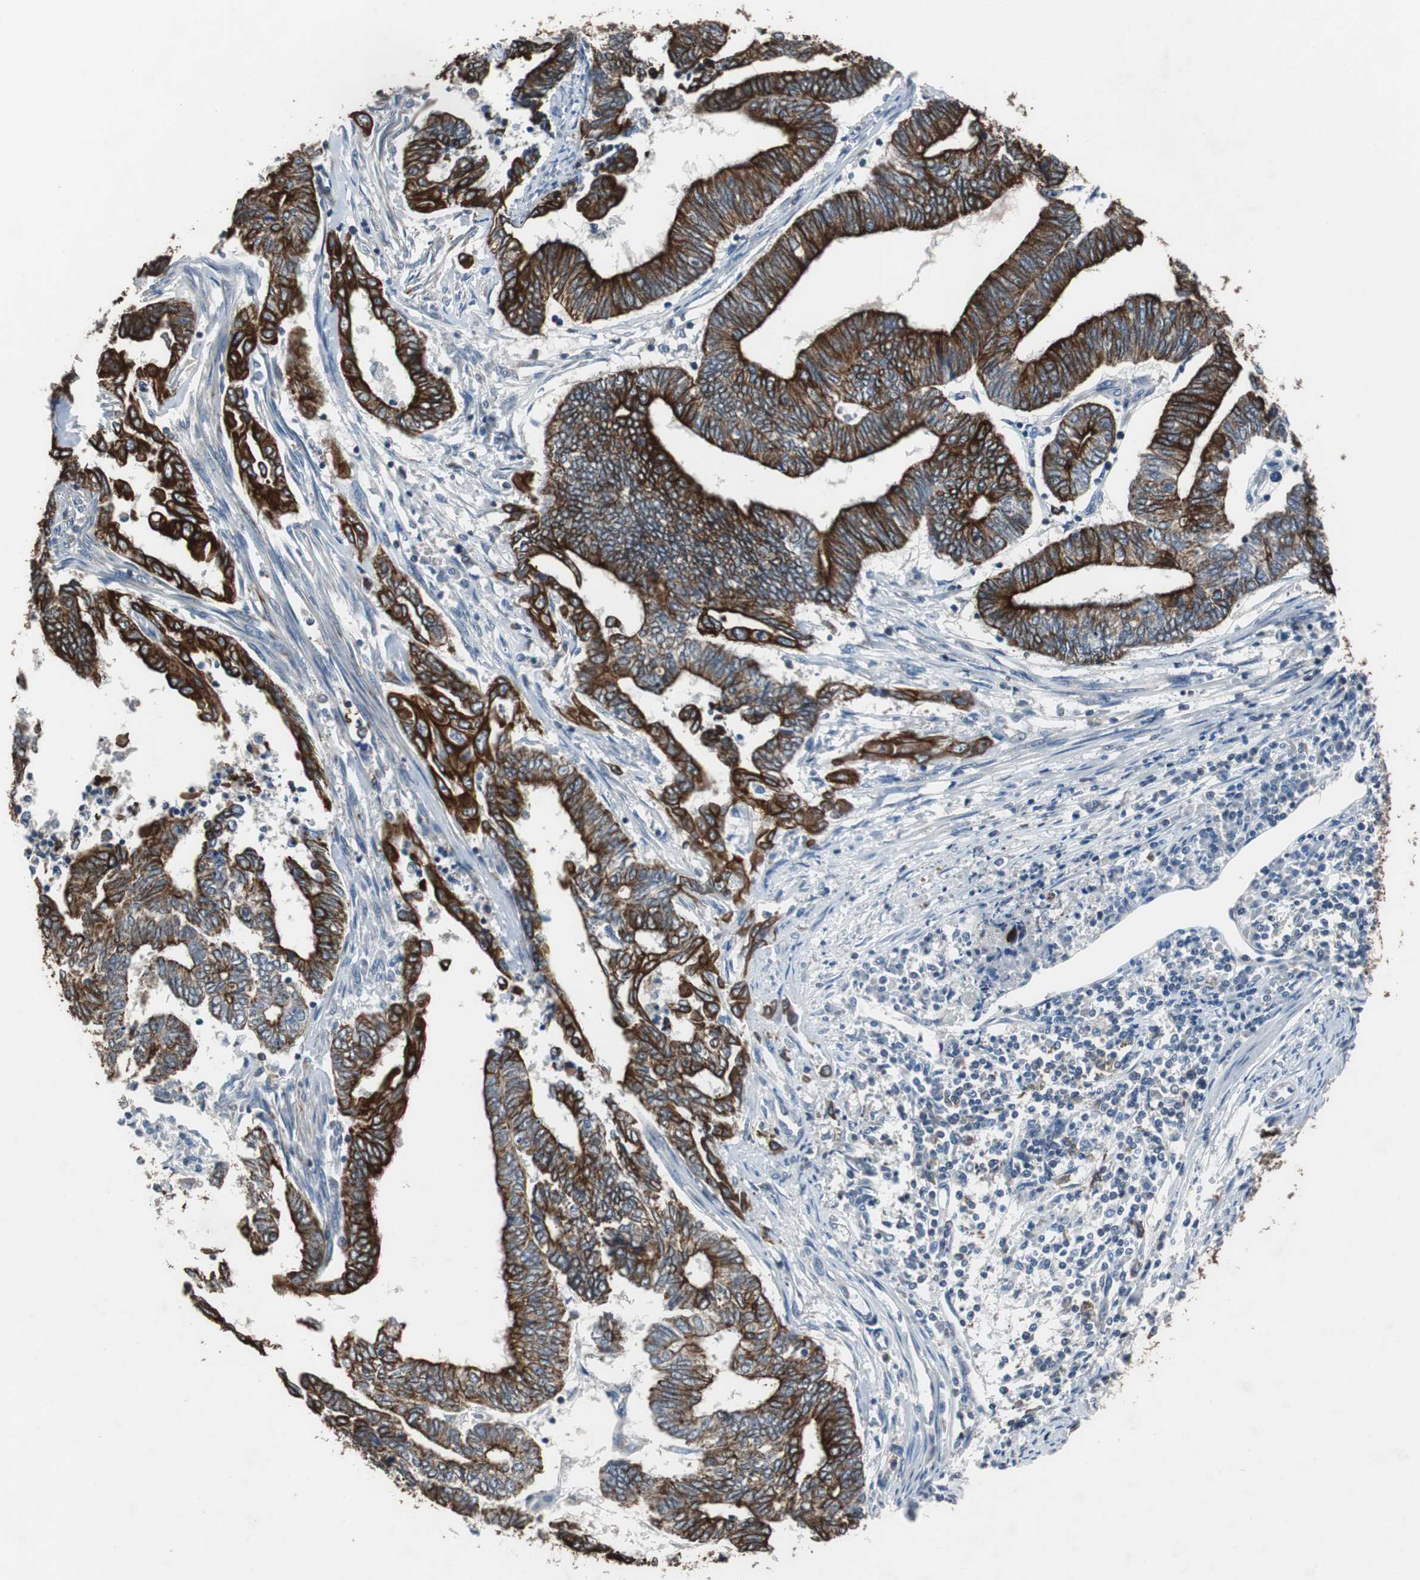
{"staining": {"intensity": "strong", "quantity": ">75%", "location": "cytoplasmic/membranous"}, "tissue": "endometrial cancer", "cell_type": "Tumor cells", "image_type": "cancer", "snomed": [{"axis": "morphology", "description": "Adenocarcinoma, NOS"}, {"axis": "topography", "description": "Uterus"}, {"axis": "topography", "description": "Endometrium"}], "caption": "Tumor cells demonstrate high levels of strong cytoplasmic/membranous expression in approximately >75% of cells in human endometrial cancer (adenocarcinoma).", "gene": "USP10", "patient": {"sex": "female", "age": 70}}